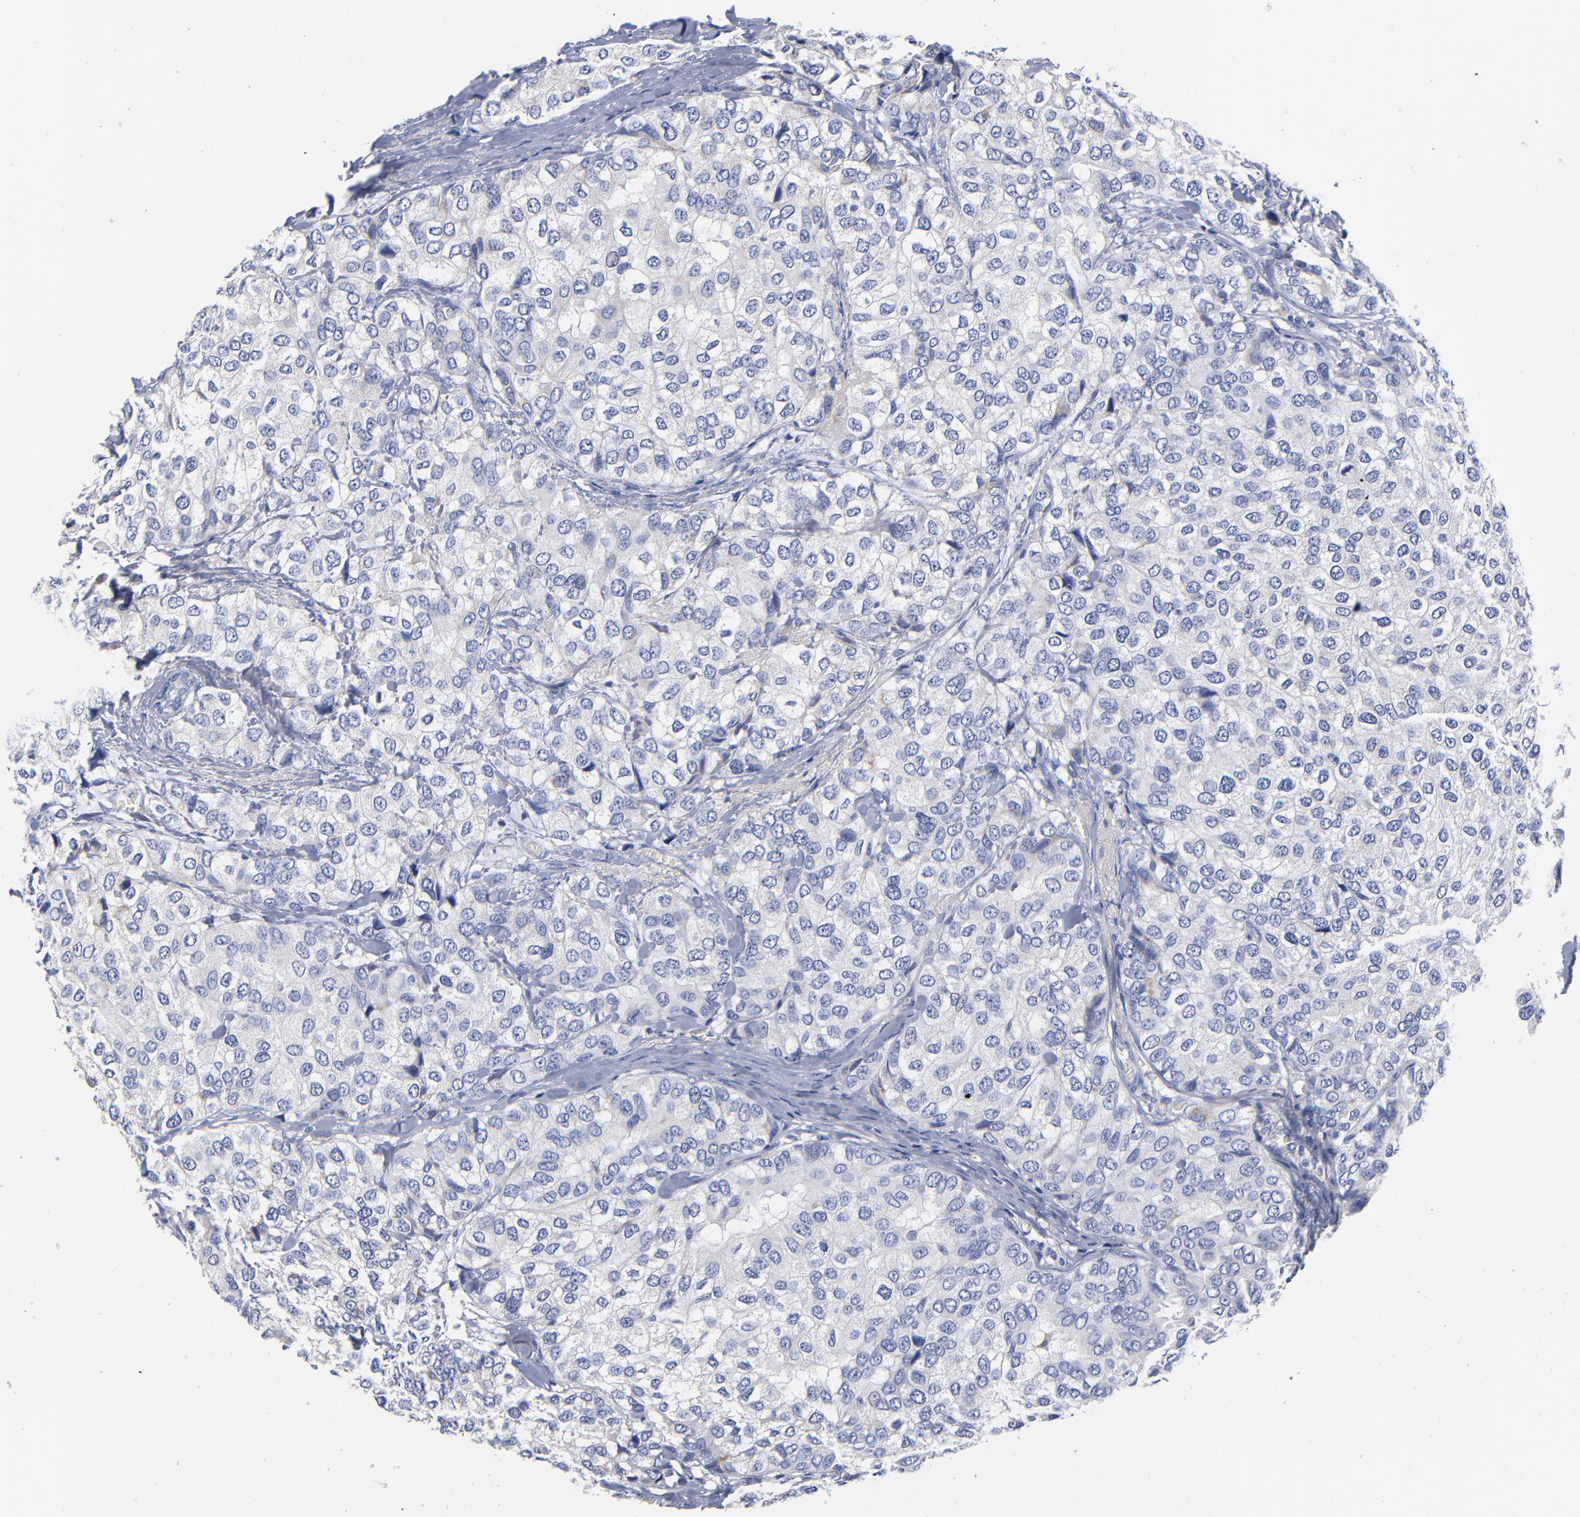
{"staining": {"intensity": "weak", "quantity": ">75%", "location": "cytoplasmic/membranous"}, "tissue": "breast cancer", "cell_type": "Tumor cells", "image_type": "cancer", "snomed": [{"axis": "morphology", "description": "Duct carcinoma"}, {"axis": "topography", "description": "Breast"}], "caption": "Immunohistochemical staining of human breast invasive ductal carcinoma reveals low levels of weak cytoplasmic/membranous protein positivity in about >75% of tumor cells. (DAB (3,3'-diaminobenzidine) IHC, brown staining for protein, blue staining for nuclei).", "gene": "PTP4A1", "patient": {"sex": "female", "age": 68}}